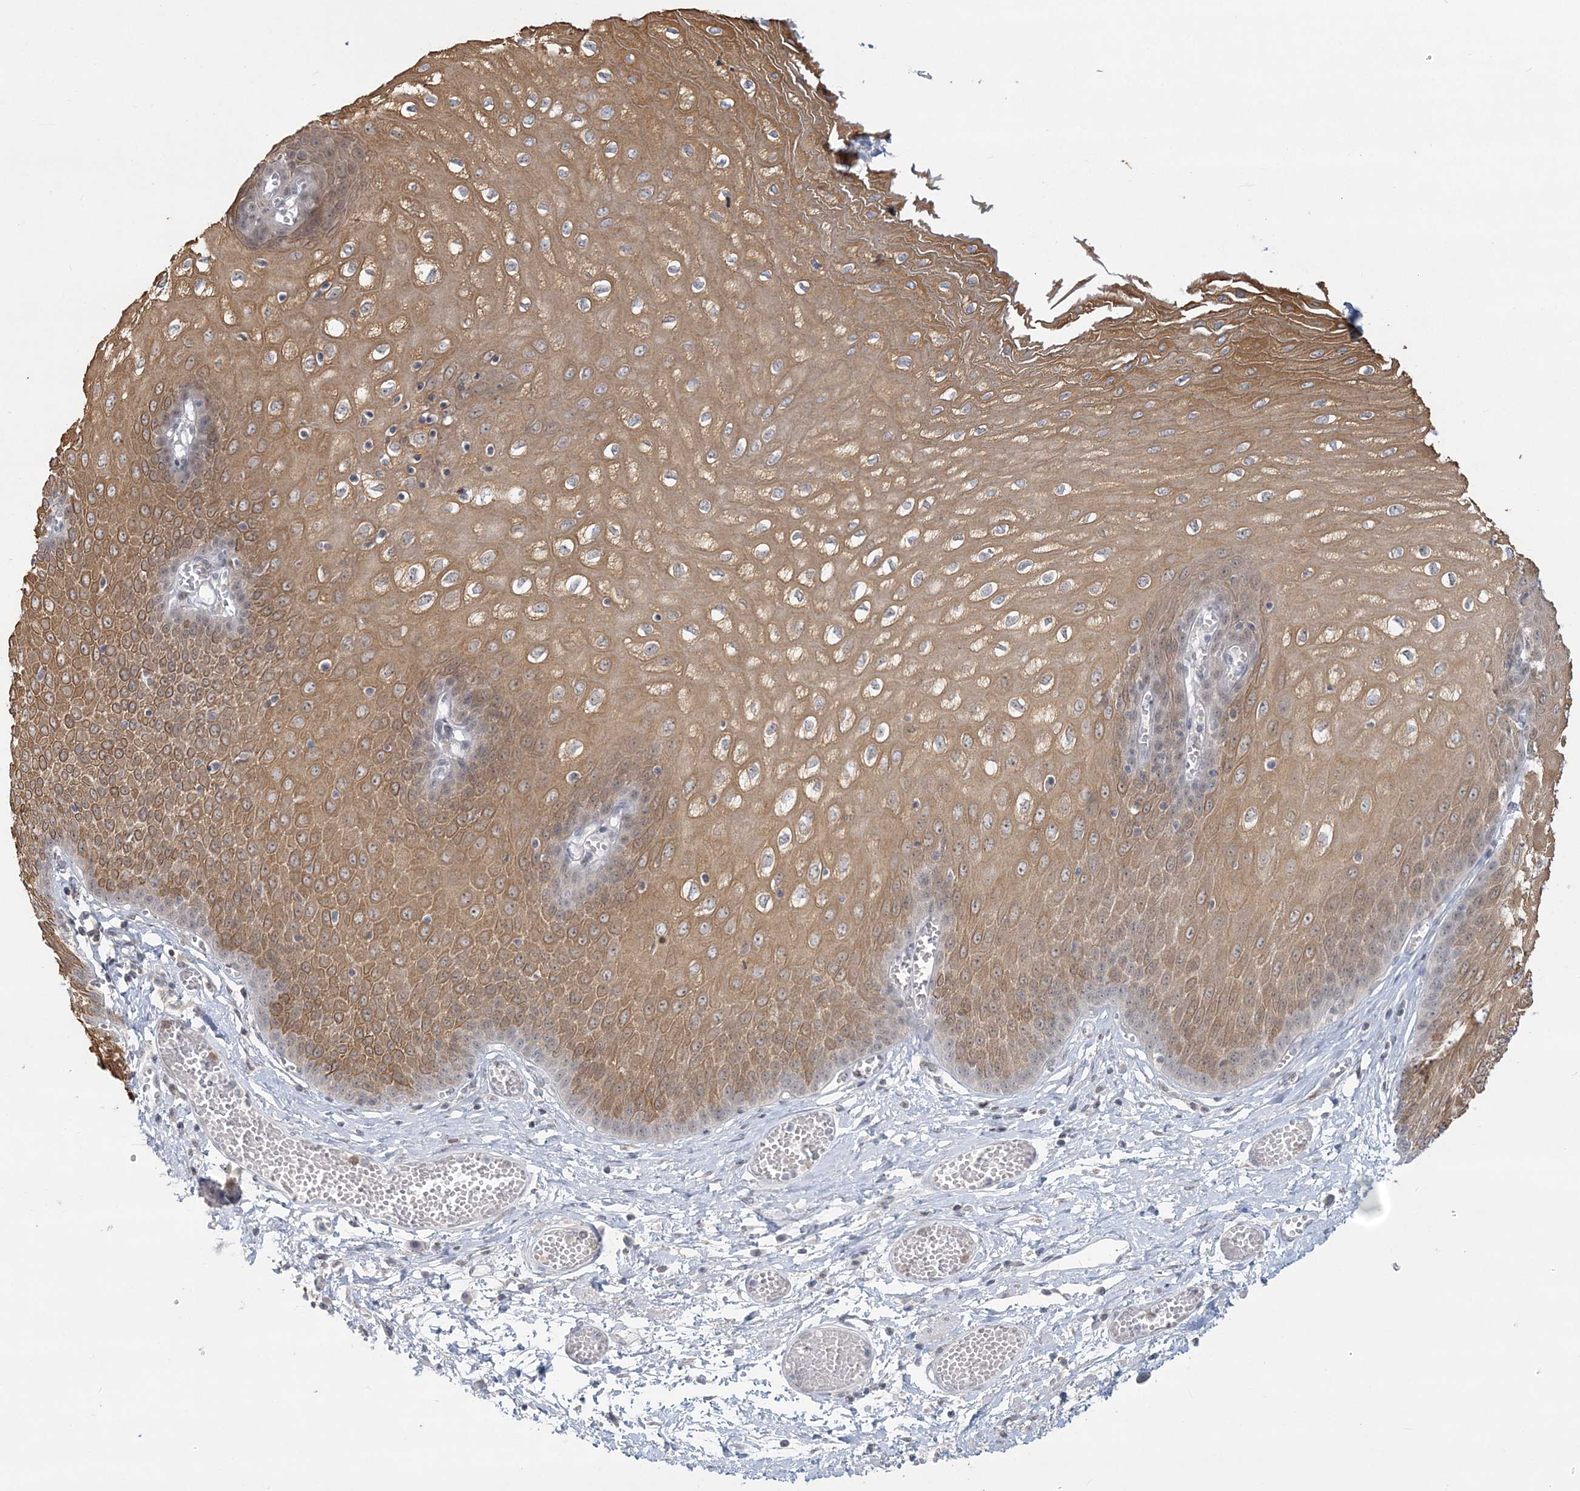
{"staining": {"intensity": "moderate", "quantity": ">75%", "location": "cytoplasmic/membranous"}, "tissue": "esophagus", "cell_type": "Squamous epithelial cells", "image_type": "normal", "snomed": [{"axis": "morphology", "description": "Normal tissue, NOS"}, {"axis": "topography", "description": "Esophagus"}], "caption": "Moderate cytoplasmic/membranous positivity for a protein is identified in approximately >75% of squamous epithelial cells of normal esophagus using immunohistochemistry (IHC).", "gene": "ANKS1A", "patient": {"sex": "male", "age": 60}}